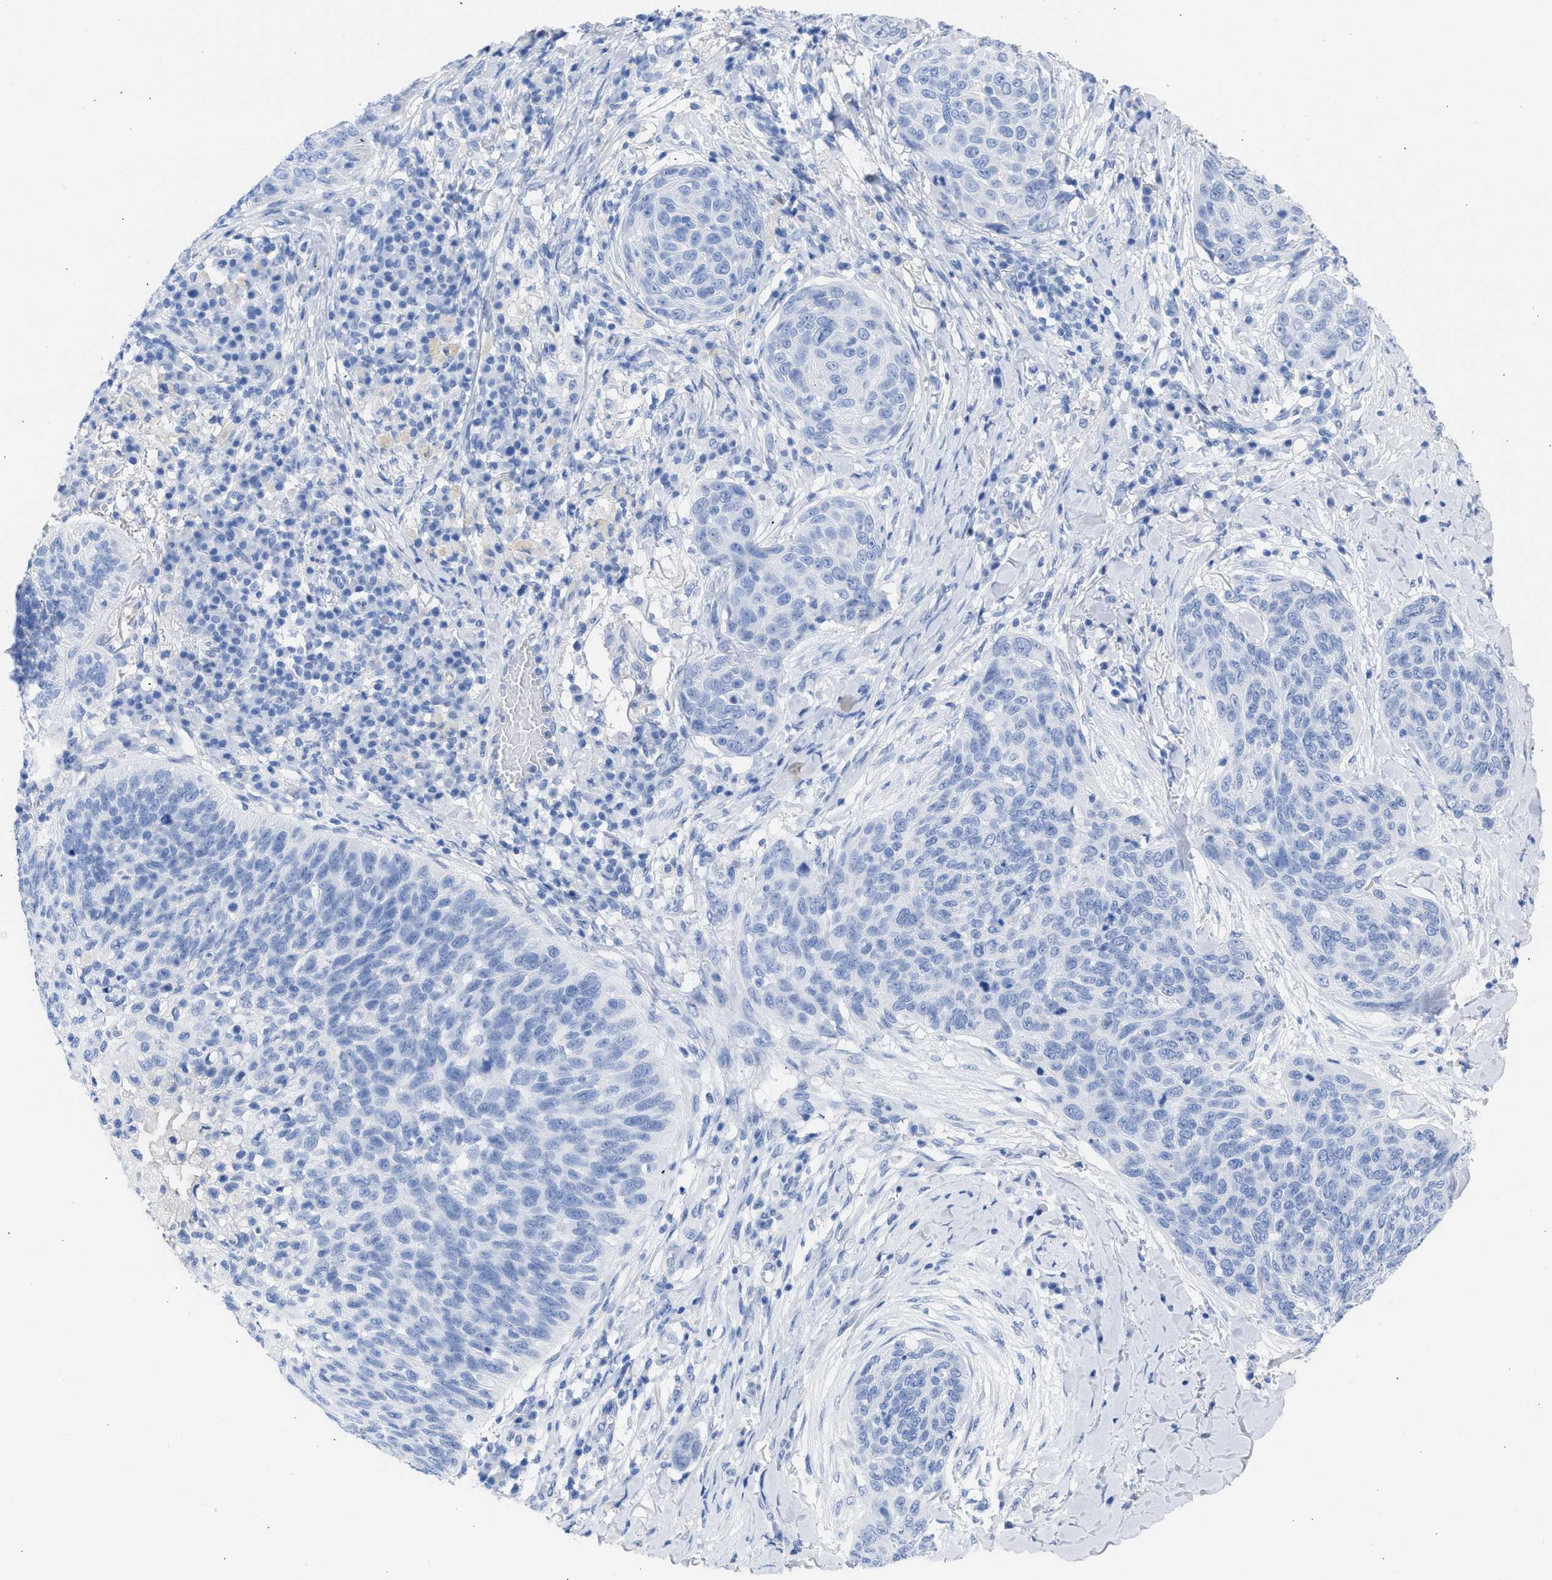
{"staining": {"intensity": "negative", "quantity": "none", "location": "none"}, "tissue": "skin cancer", "cell_type": "Tumor cells", "image_type": "cancer", "snomed": [{"axis": "morphology", "description": "Squamous cell carcinoma in situ, NOS"}, {"axis": "morphology", "description": "Squamous cell carcinoma, NOS"}, {"axis": "topography", "description": "Skin"}], "caption": "This histopathology image is of skin squamous cell carcinoma stained with IHC to label a protein in brown with the nuclei are counter-stained blue. There is no expression in tumor cells.", "gene": "RSPH1", "patient": {"sex": "male", "age": 93}}